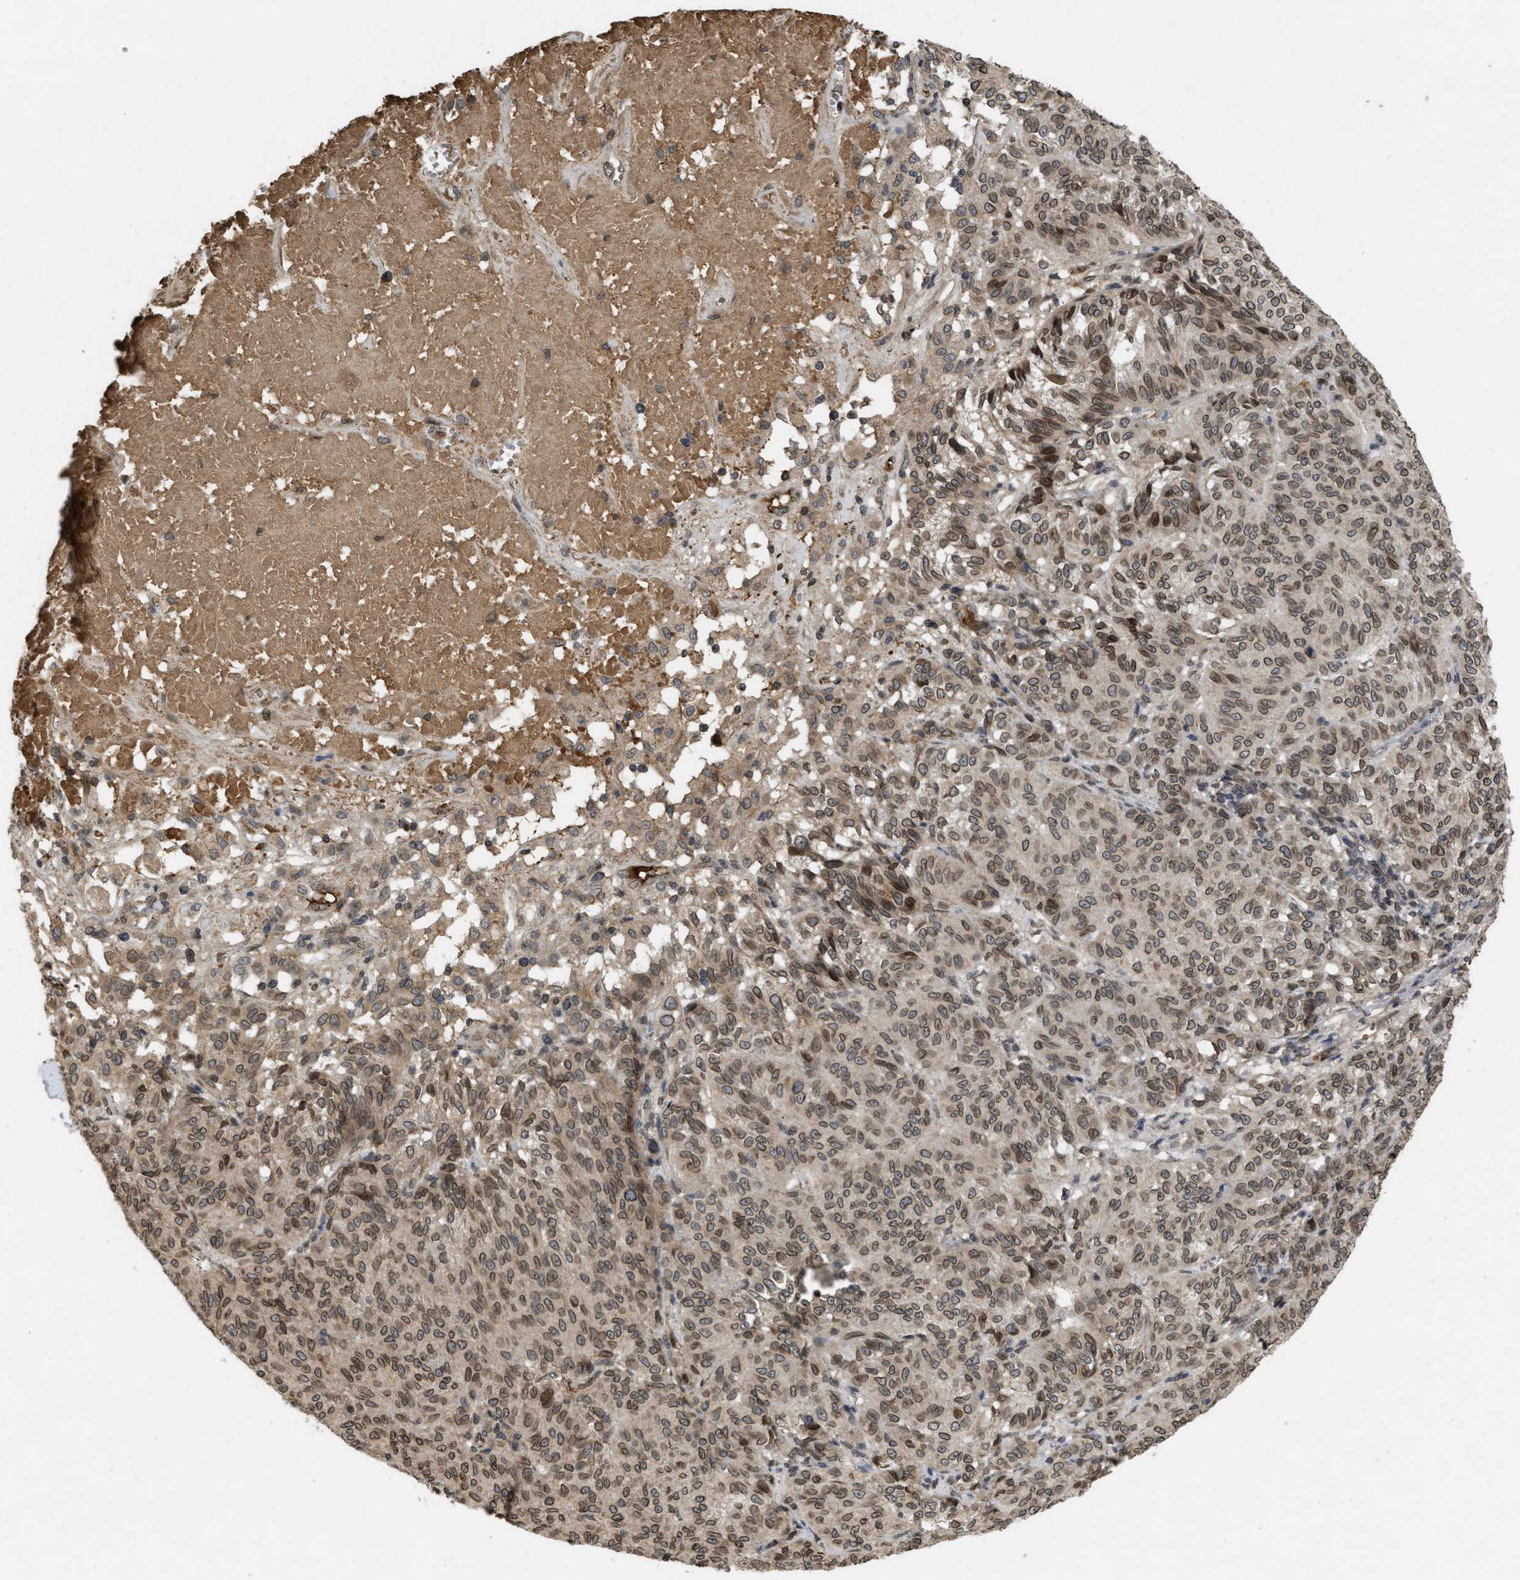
{"staining": {"intensity": "weak", "quantity": ">75%", "location": "cytoplasmic/membranous,nuclear"}, "tissue": "melanoma", "cell_type": "Tumor cells", "image_type": "cancer", "snomed": [{"axis": "morphology", "description": "Malignant melanoma, NOS"}, {"axis": "topography", "description": "Skin"}], "caption": "Protein positivity by immunohistochemistry exhibits weak cytoplasmic/membranous and nuclear expression in approximately >75% of tumor cells in melanoma.", "gene": "CRY1", "patient": {"sex": "female", "age": 72}}